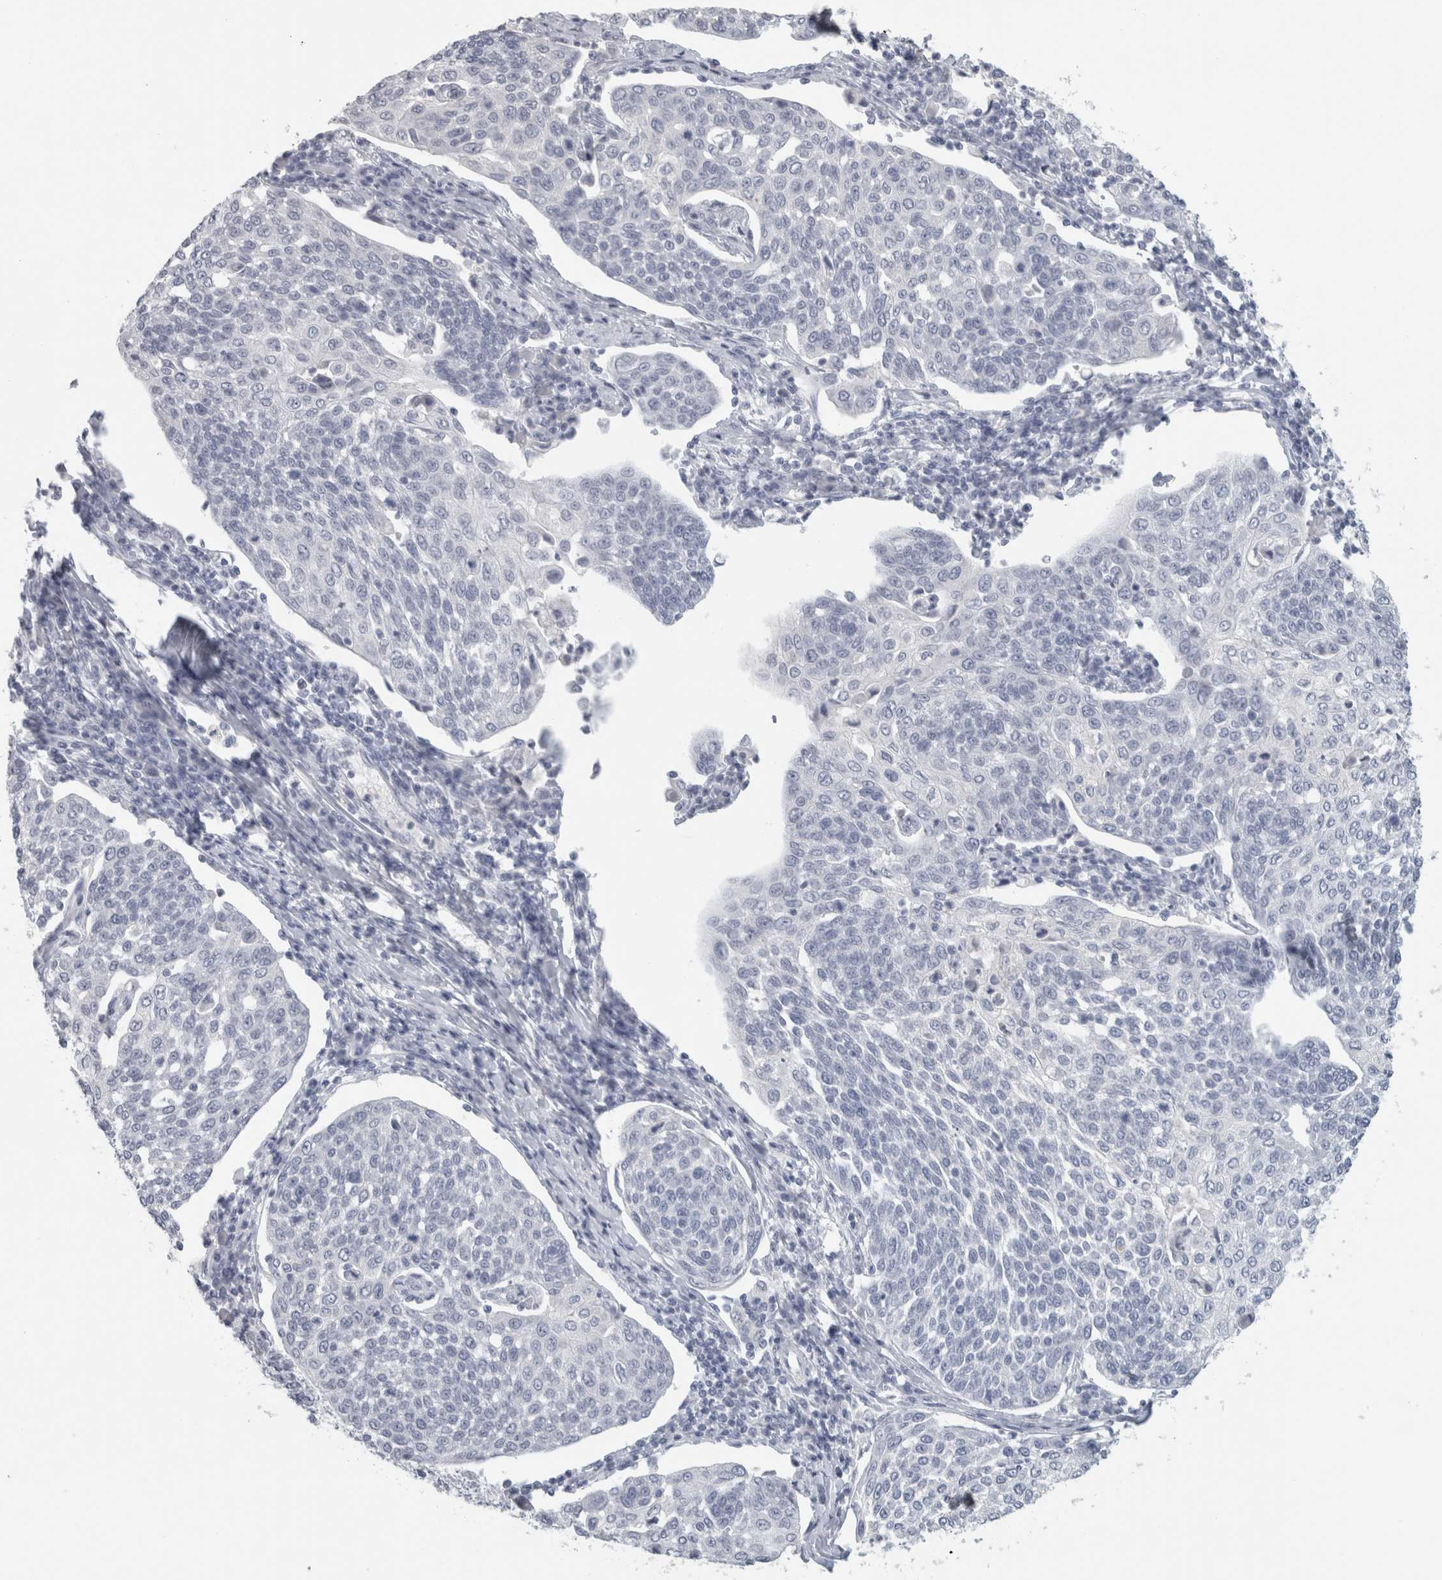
{"staining": {"intensity": "negative", "quantity": "none", "location": "none"}, "tissue": "cervical cancer", "cell_type": "Tumor cells", "image_type": "cancer", "snomed": [{"axis": "morphology", "description": "Squamous cell carcinoma, NOS"}, {"axis": "topography", "description": "Cervix"}], "caption": "Immunohistochemistry histopathology image of cervical squamous cell carcinoma stained for a protein (brown), which reveals no positivity in tumor cells. (Stains: DAB (3,3'-diaminobenzidine) IHC with hematoxylin counter stain, Microscopy: brightfield microscopy at high magnification).", "gene": "SLC28A3", "patient": {"sex": "female", "age": 34}}